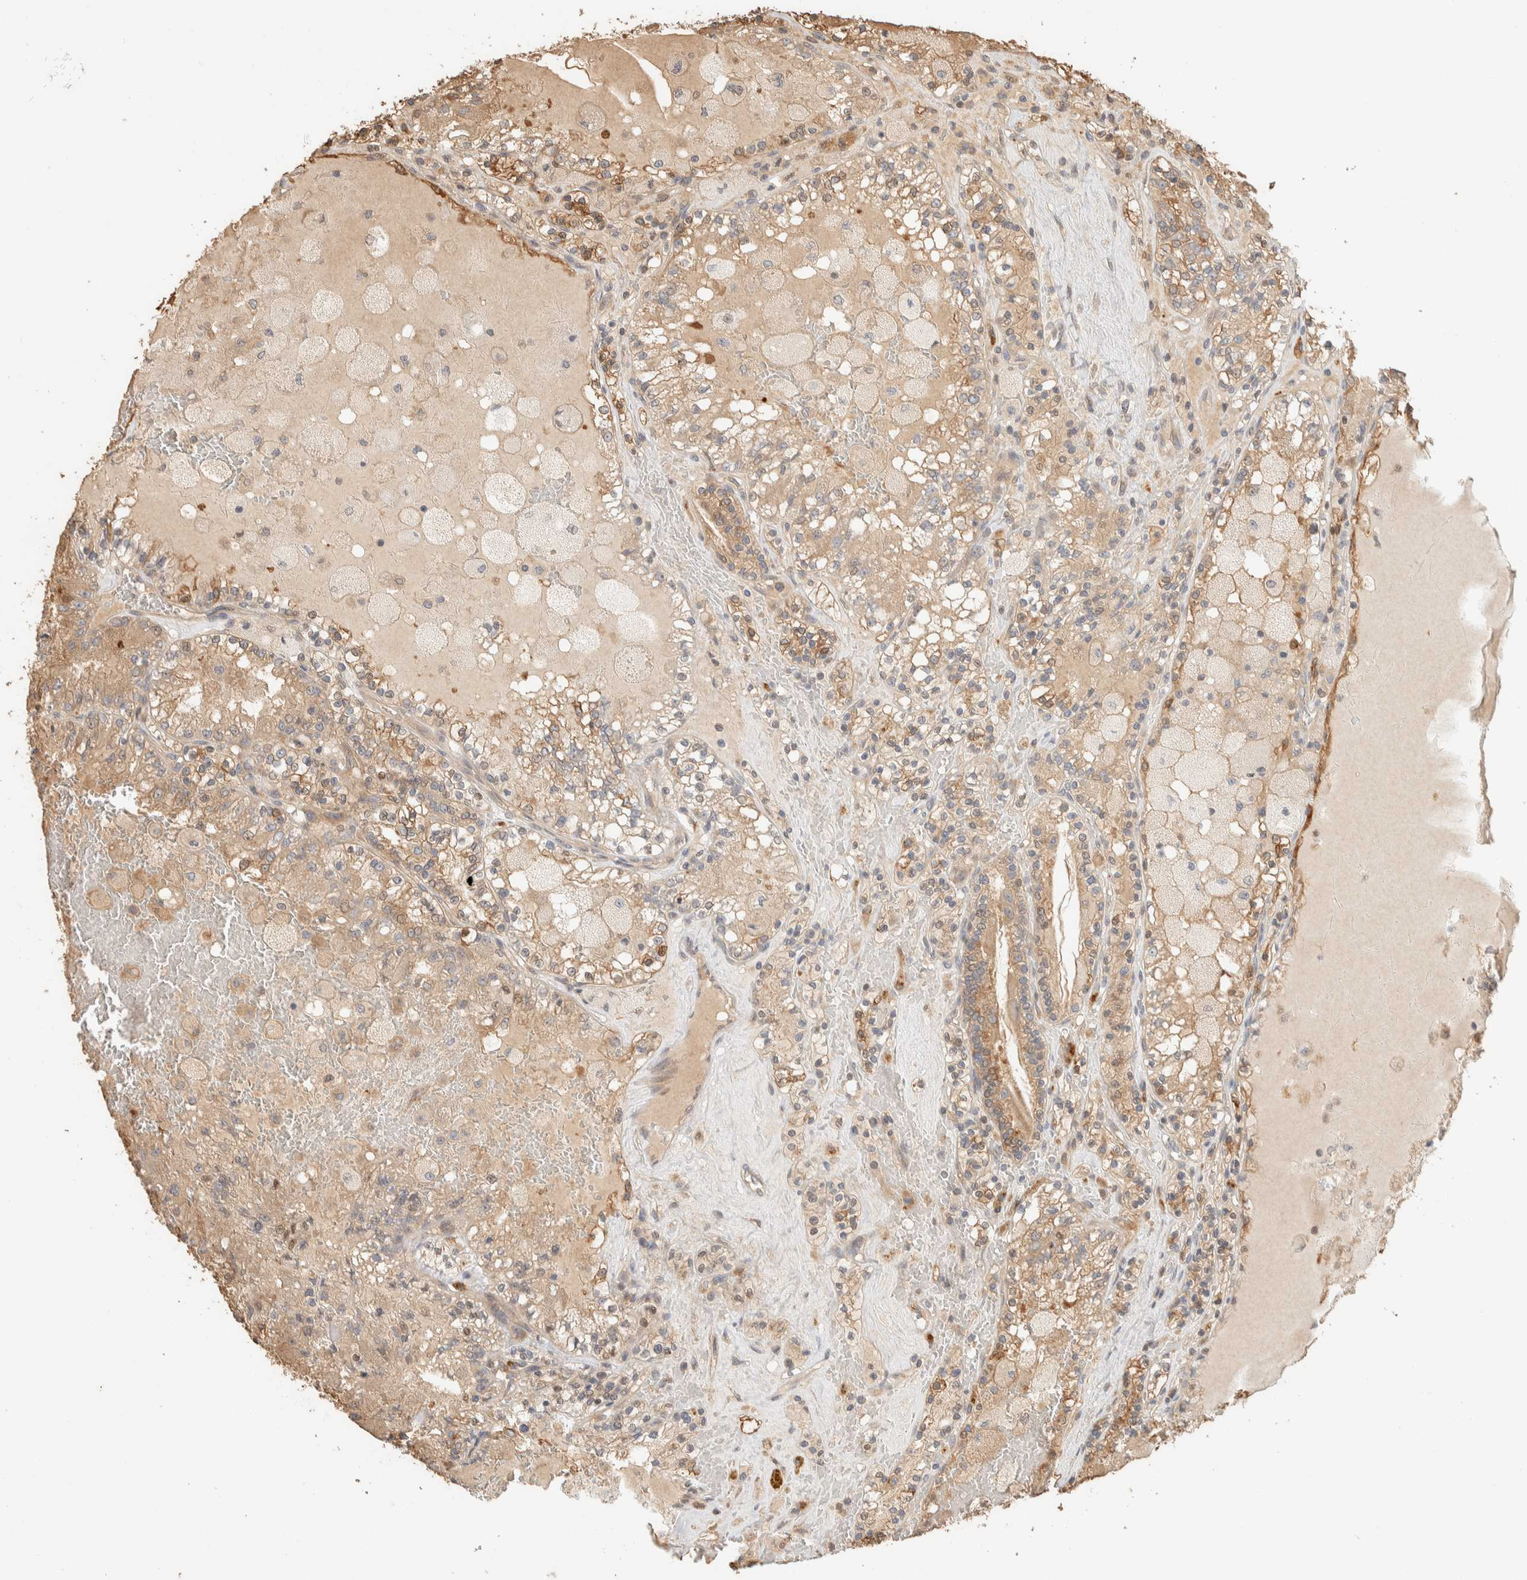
{"staining": {"intensity": "weak", "quantity": "25%-75%", "location": "cytoplasmic/membranous"}, "tissue": "renal cancer", "cell_type": "Tumor cells", "image_type": "cancer", "snomed": [{"axis": "morphology", "description": "Adenocarcinoma, NOS"}, {"axis": "topography", "description": "Kidney"}], "caption": "A micrograph of human renal adenocarcinoma stained for a protein displays weak cytoplasmic/membranous brown staining in tumor cells.", "gene": "EXOC7", "patient": {"sex": "female", "age": 56}}